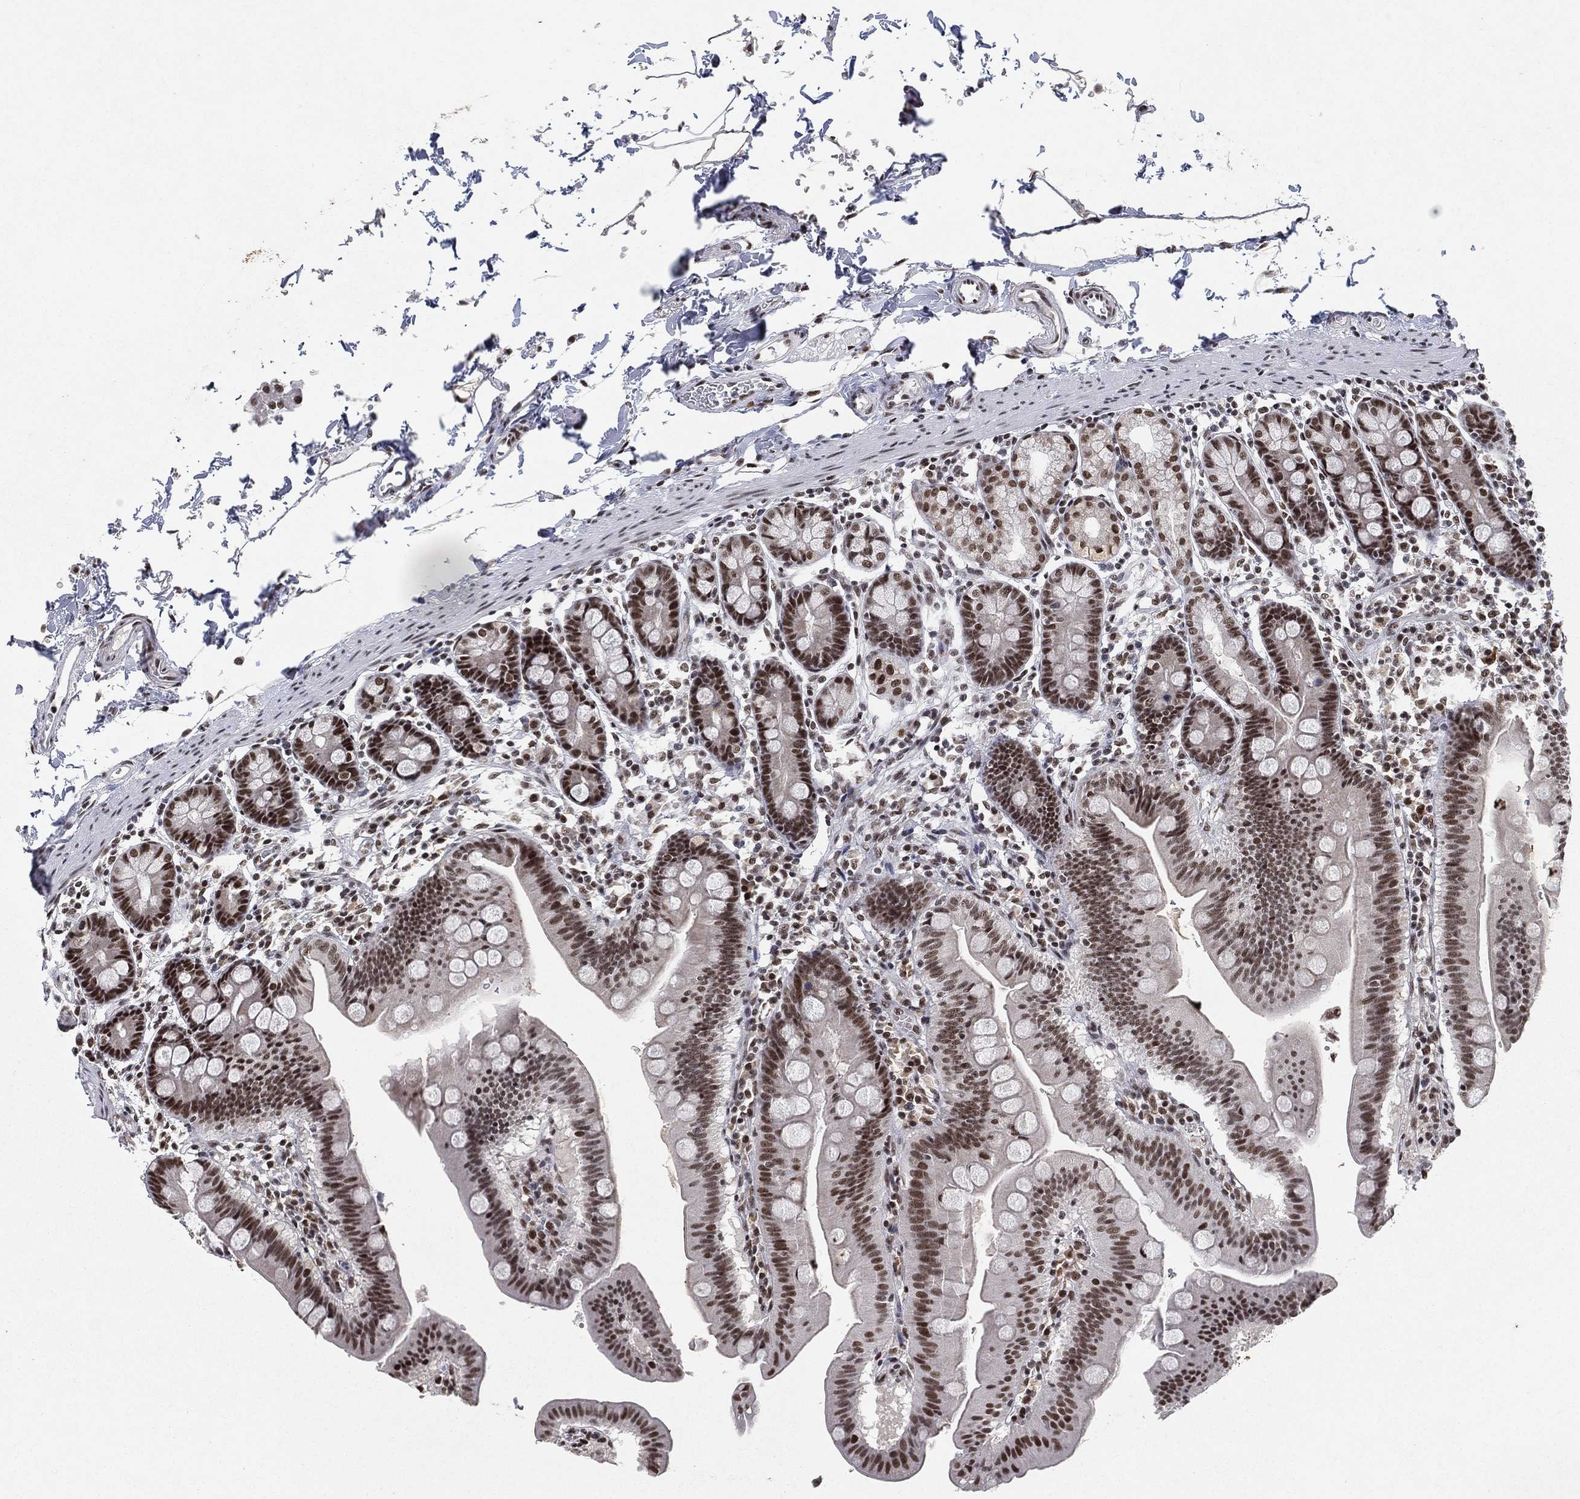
{"staining": {"intensity": "moderate", "quantity": ">75%", "location": "nuclear"}, "tissue": "duodenum", "cell_type": "Glandular cells", "image_type": "normal", "snomed": [{"axis": "morphology", "description": "Normal tissue, NOS"}, {"axis": "topography", "description": "Duodenum"}], "caption": "Immunohistochemistry (IHC) of unremarkable duodenum reveals medium levels of moderate nuclear staining in about >75% of glandular cells. The staining was performed using DAB to visualize the protein expression in brown, while the nuclei were stained in blue with hematoxylin (Magnification: 20x).", "gene": "DDX27", "patient": {"sex": "male", "age": 59}}